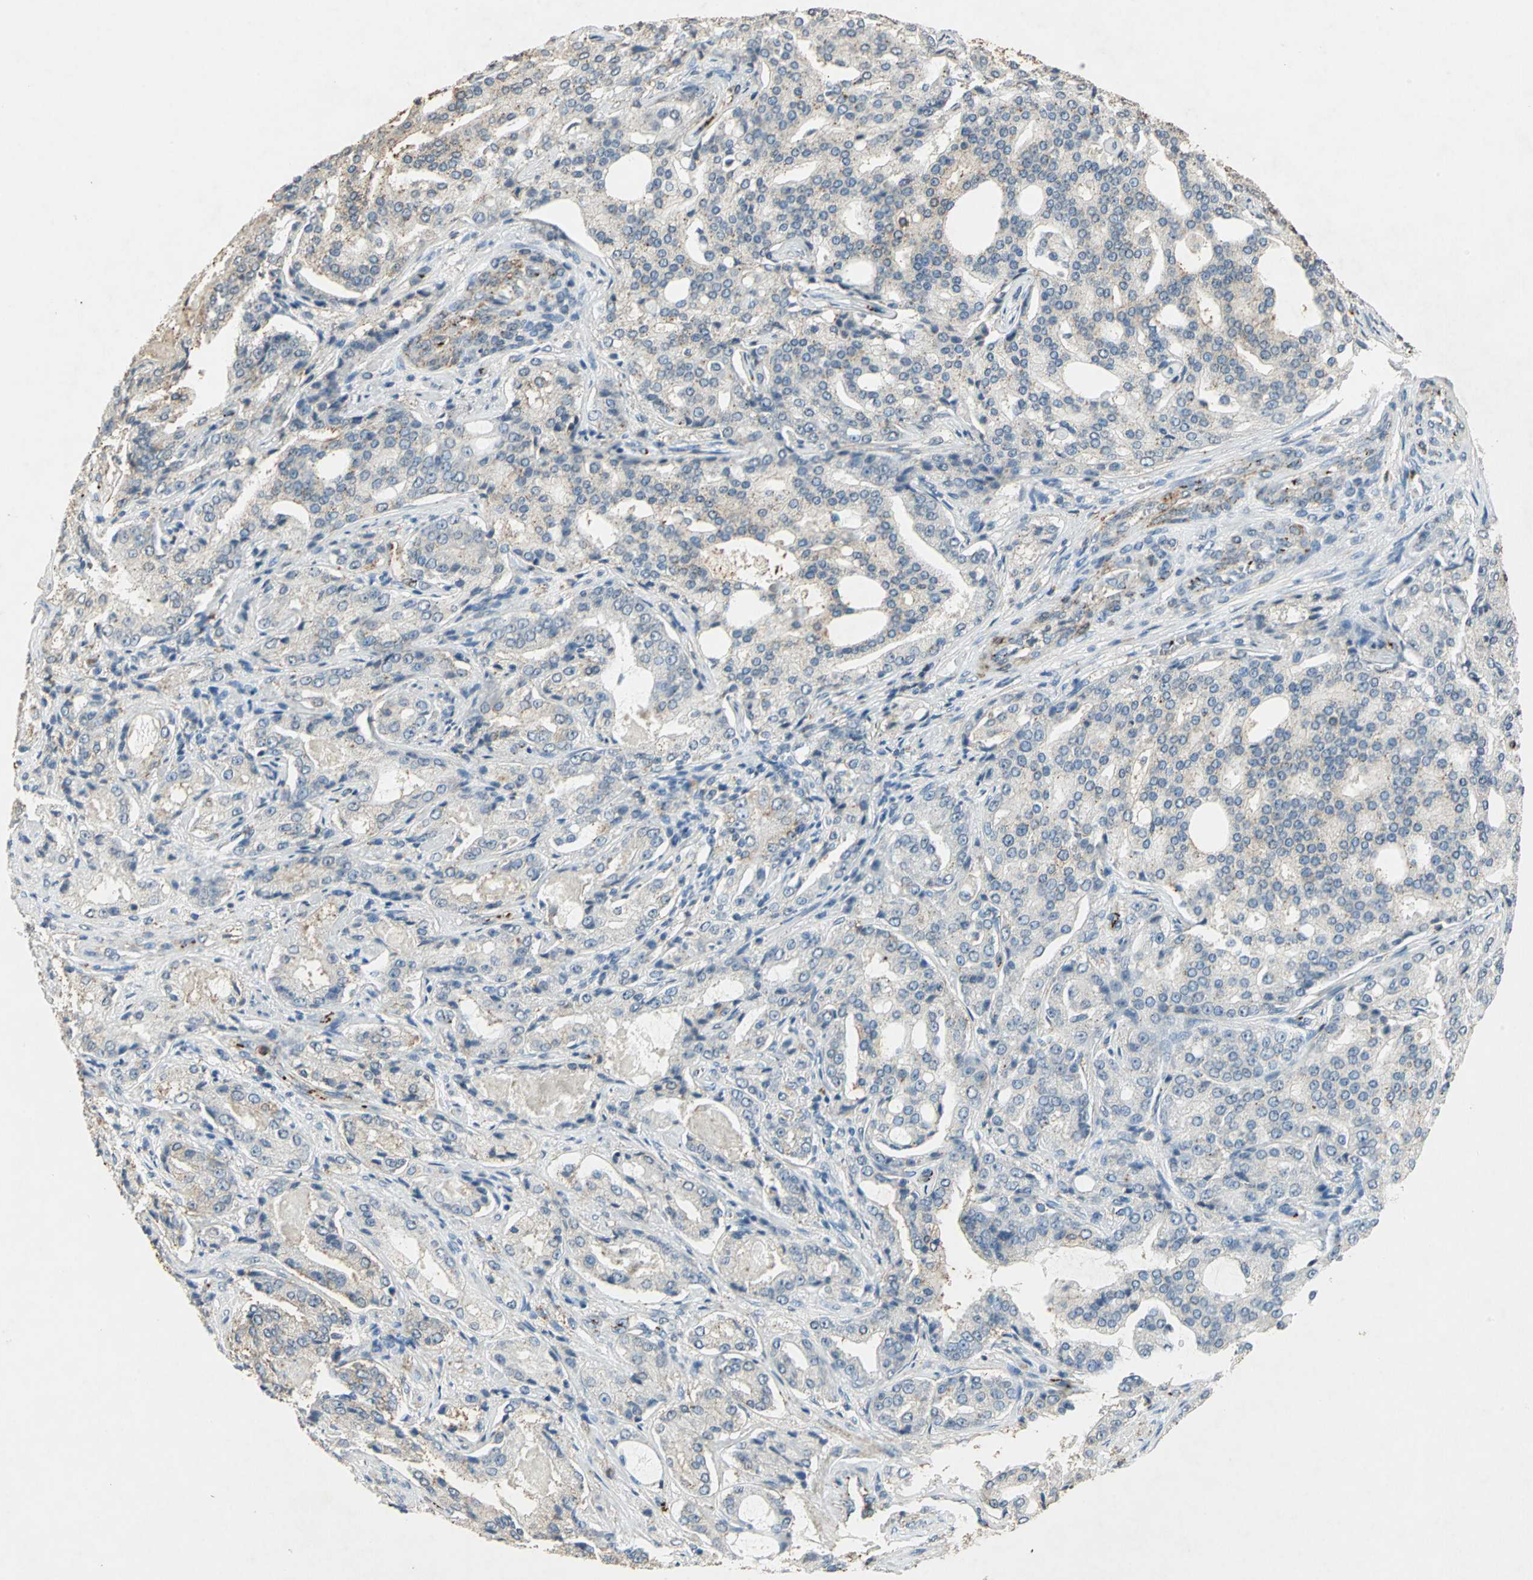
{"staining": {"intensity": "moderate", "quantity": "25%-75%", "location": "cytoplasmic/membranous"}, "tissue": "prostate cancer", "cell_type": "Tumor cells", "image_type": "cancer", "snomed": [{"axis": "morphology", "description": "Adenocarcinoma, High grade"}, {"axis": "topography", "description": "Prostate"}], "caption": "Approximately 25%-75% of tumor cells in adenocarcinoma (high-grade) (prostate) exhibit moderate cytoplasmic/membranous protein expression as visualized by brown immunohistochemical staining.", "gene": "CAMK2B", "patient": {"sex": "male", "age": 72}}